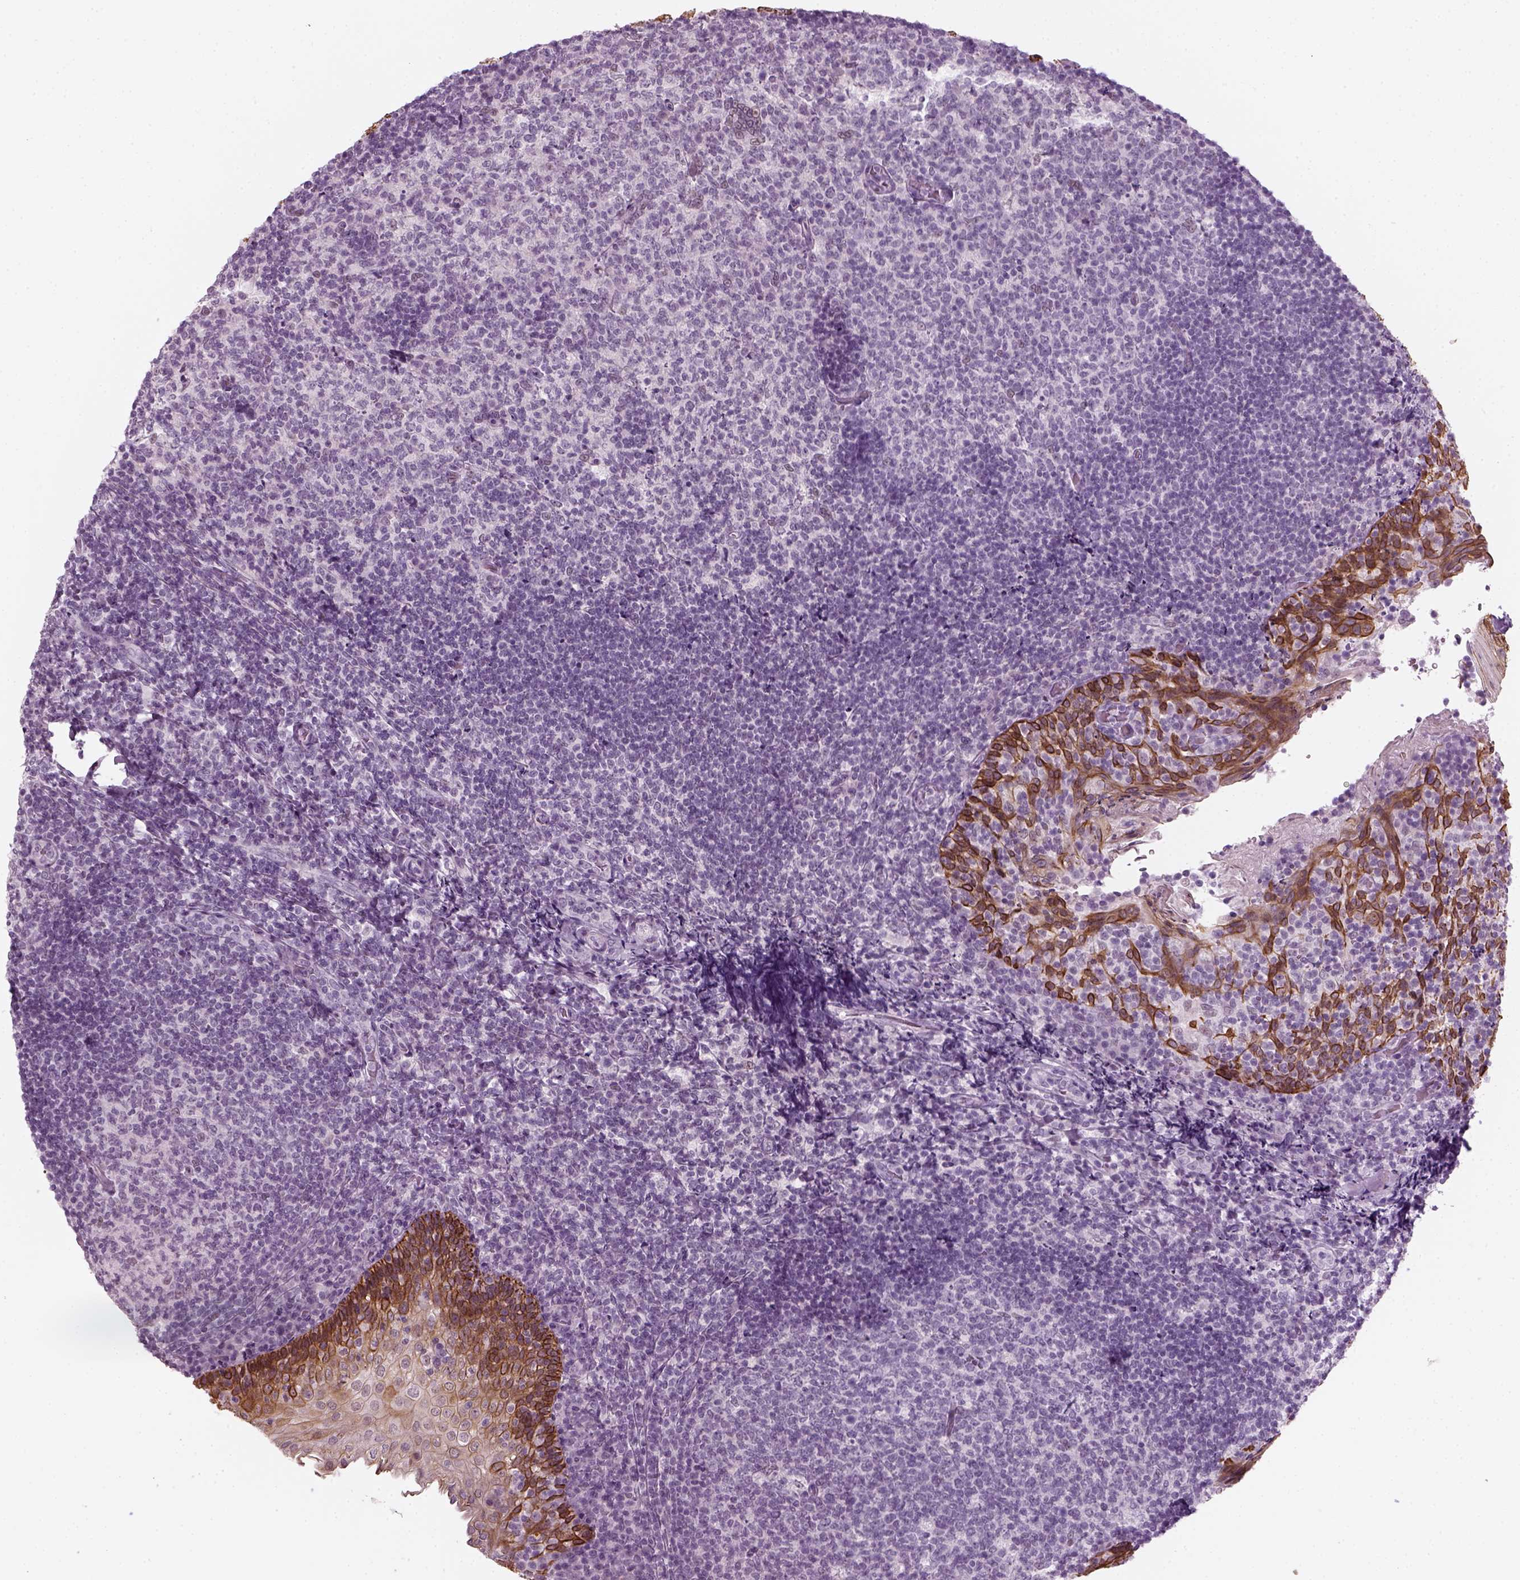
{"staining": {"intensity": "negative", "quantity": "none", "location": "none"}, "tissue": "tonsil", "cell_type": "Germinal center cells", "image_type": "normal", "snomed": [{"axis": "morphology", "description": "Normal tissue, NOS"}, {"axis": "topography", "description": "Tonsil"}], "caption": "High power microscopy micrograph of an IHC histopathology image of unremarkable tonsil, revealing no significant expression in germinal center cells. (DAB IHC visualized using brightfield microscopy, high magnification).", "gene": "KRT75", "patient": {"sex": "female", "age": 10}}